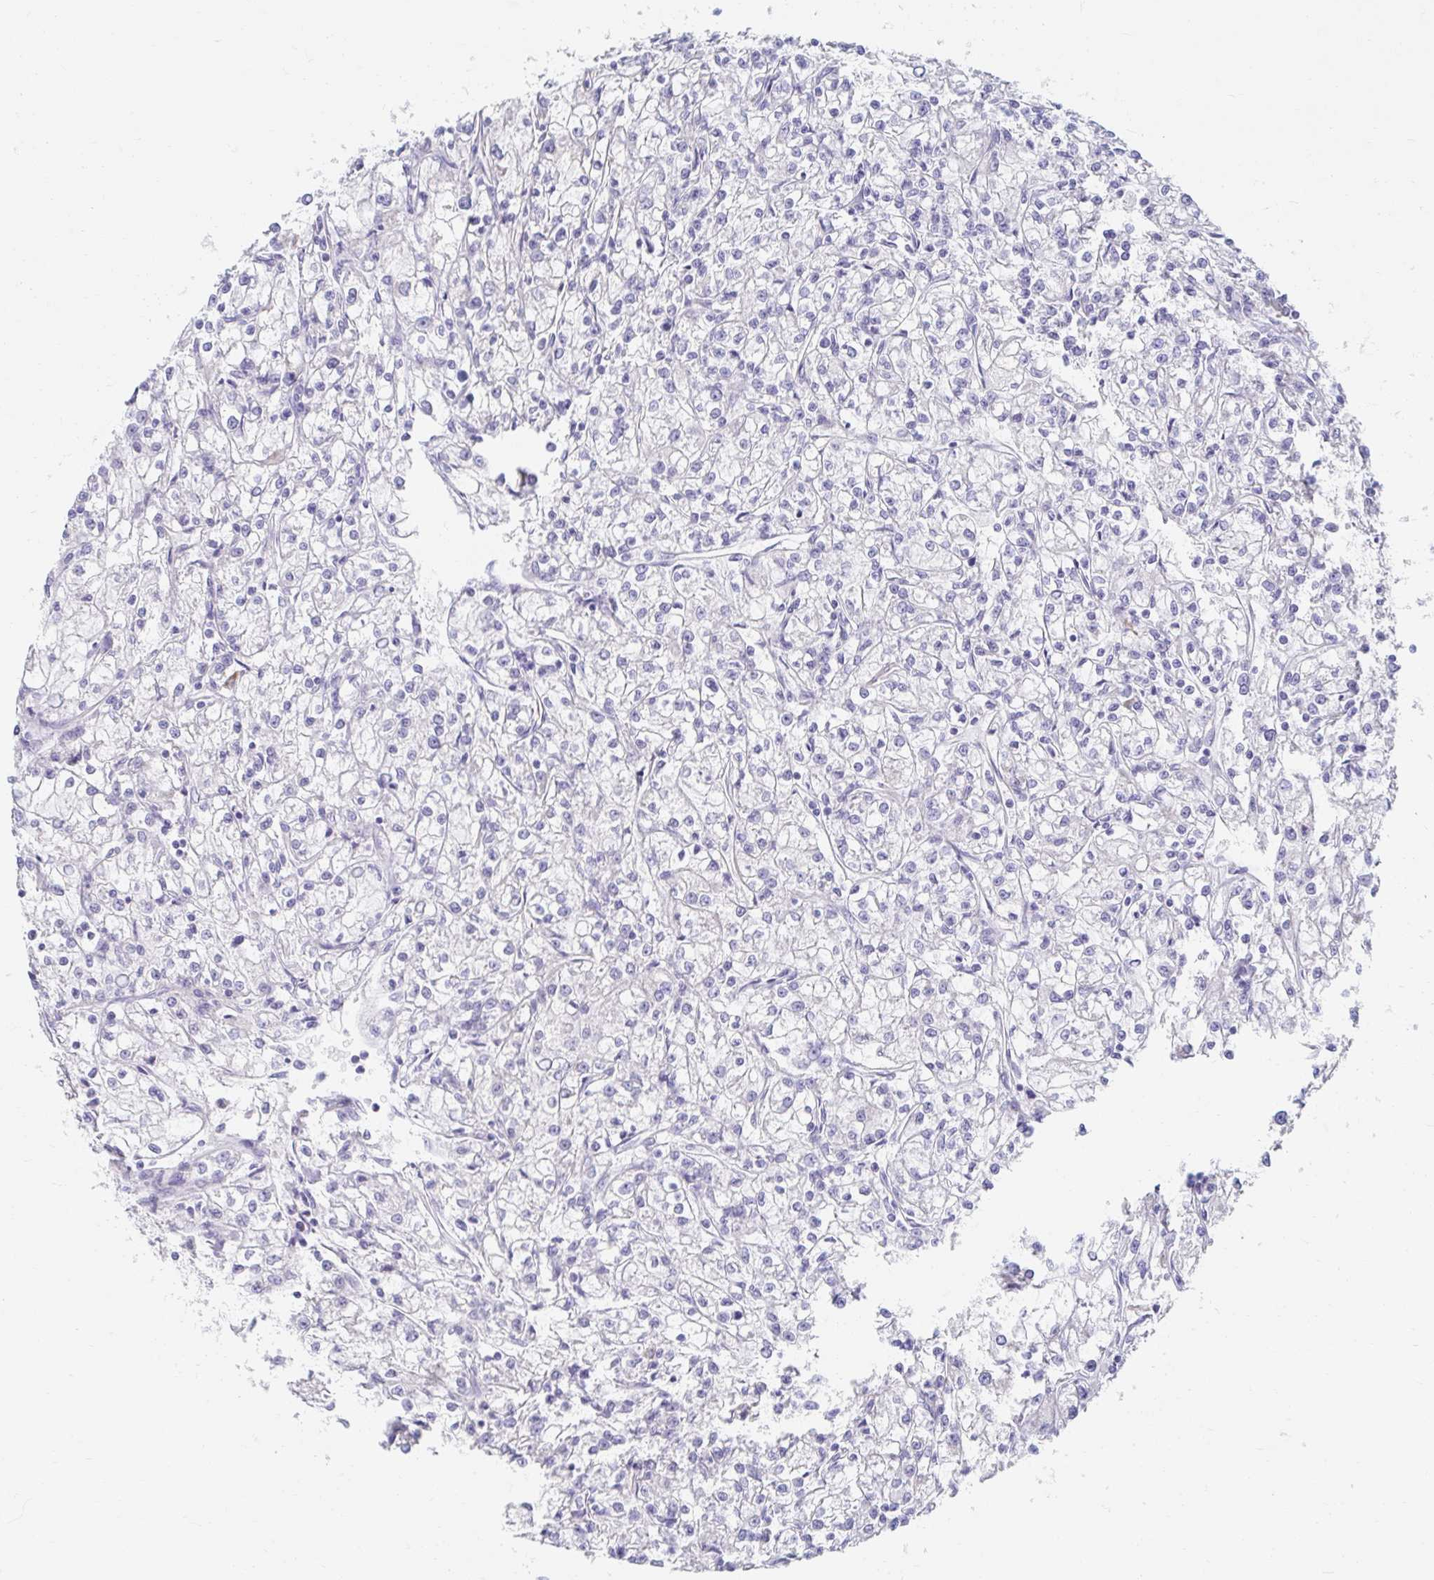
{"staining": {"intensity": "negative", "quantity": "none", "location": "none"}, "tissue": "renal cancer", "cell_type": "Tumor cells", "image_type": "cancer", "snomed": [{"axis": "morphology", "description": "Adenocarcinoma, NOS"}, {"axis": "topography", "description": "Kidney"}], "caption": "IHC of human renal cancer demonstrates no staining in tumor cells. Brightfield microscopy of immunohistochemistry stained with DAB (brown) and hematoxylin (blue), captured at high magnification.", "gene": "MYLK2", "patient": {"sex": "female", "age": 59}}